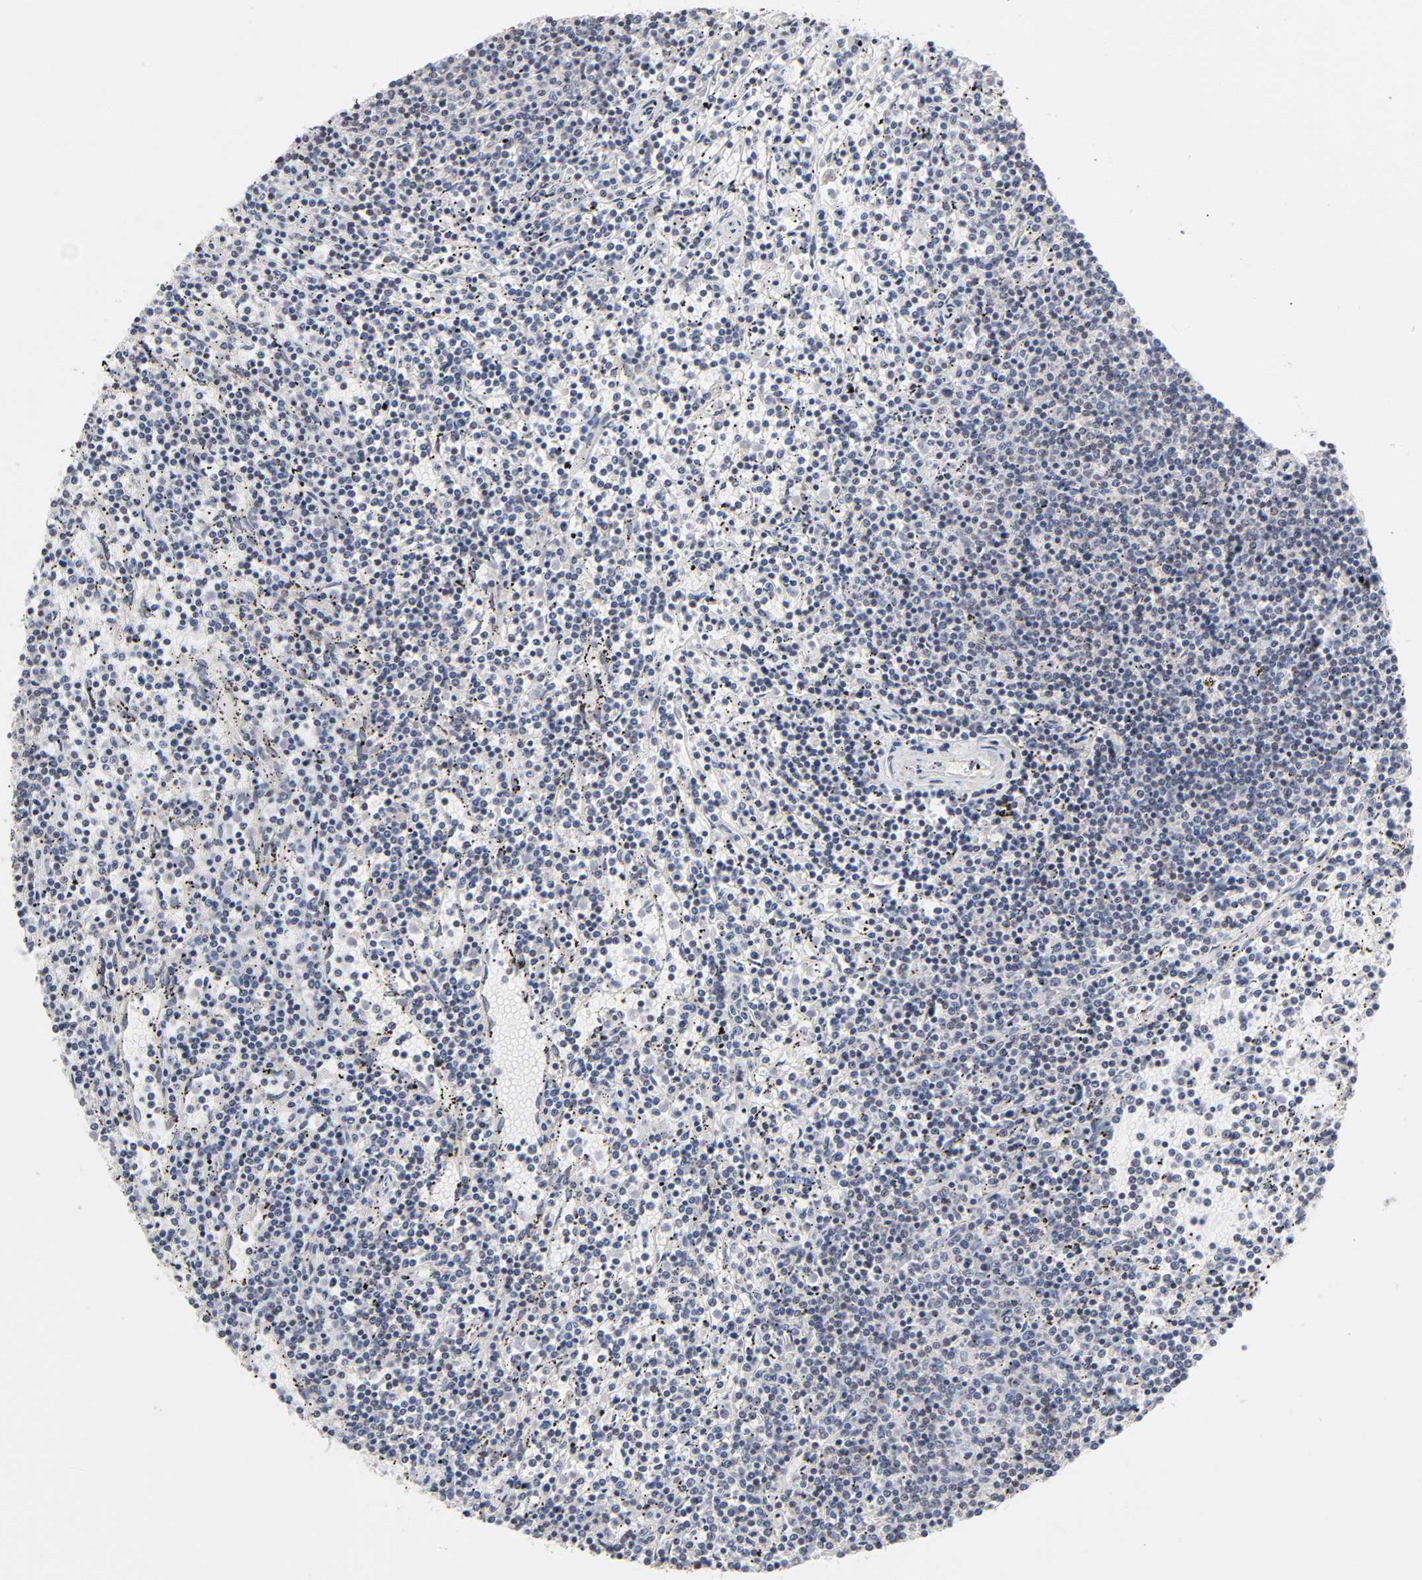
{"staining": {"intensity": "negative", "quantity": "none", "location": "none"}, "tissue": "lymphoma", "cell_type": "Tumor cells", "image_type": "cancer", "snomed": [{"axis": "morphology", "description": "Malignant lymphoma, non-Hodgkin's type, Low grade"}, {"axis": "topography", "description": "Spleen"}], "caption": "Immunohistochemistry (IHC) photomicrograph of neoplastic tissue: human lymphoma stained with DAB (3,3'-diaminobenzidine) reveals no significant protein positivity in tumor cells. (Immunohistochemistry (IHC), brightfield microscopy, high magnification).", "gene": "AUH", "patient": {"sex": "female", "age": 50}}